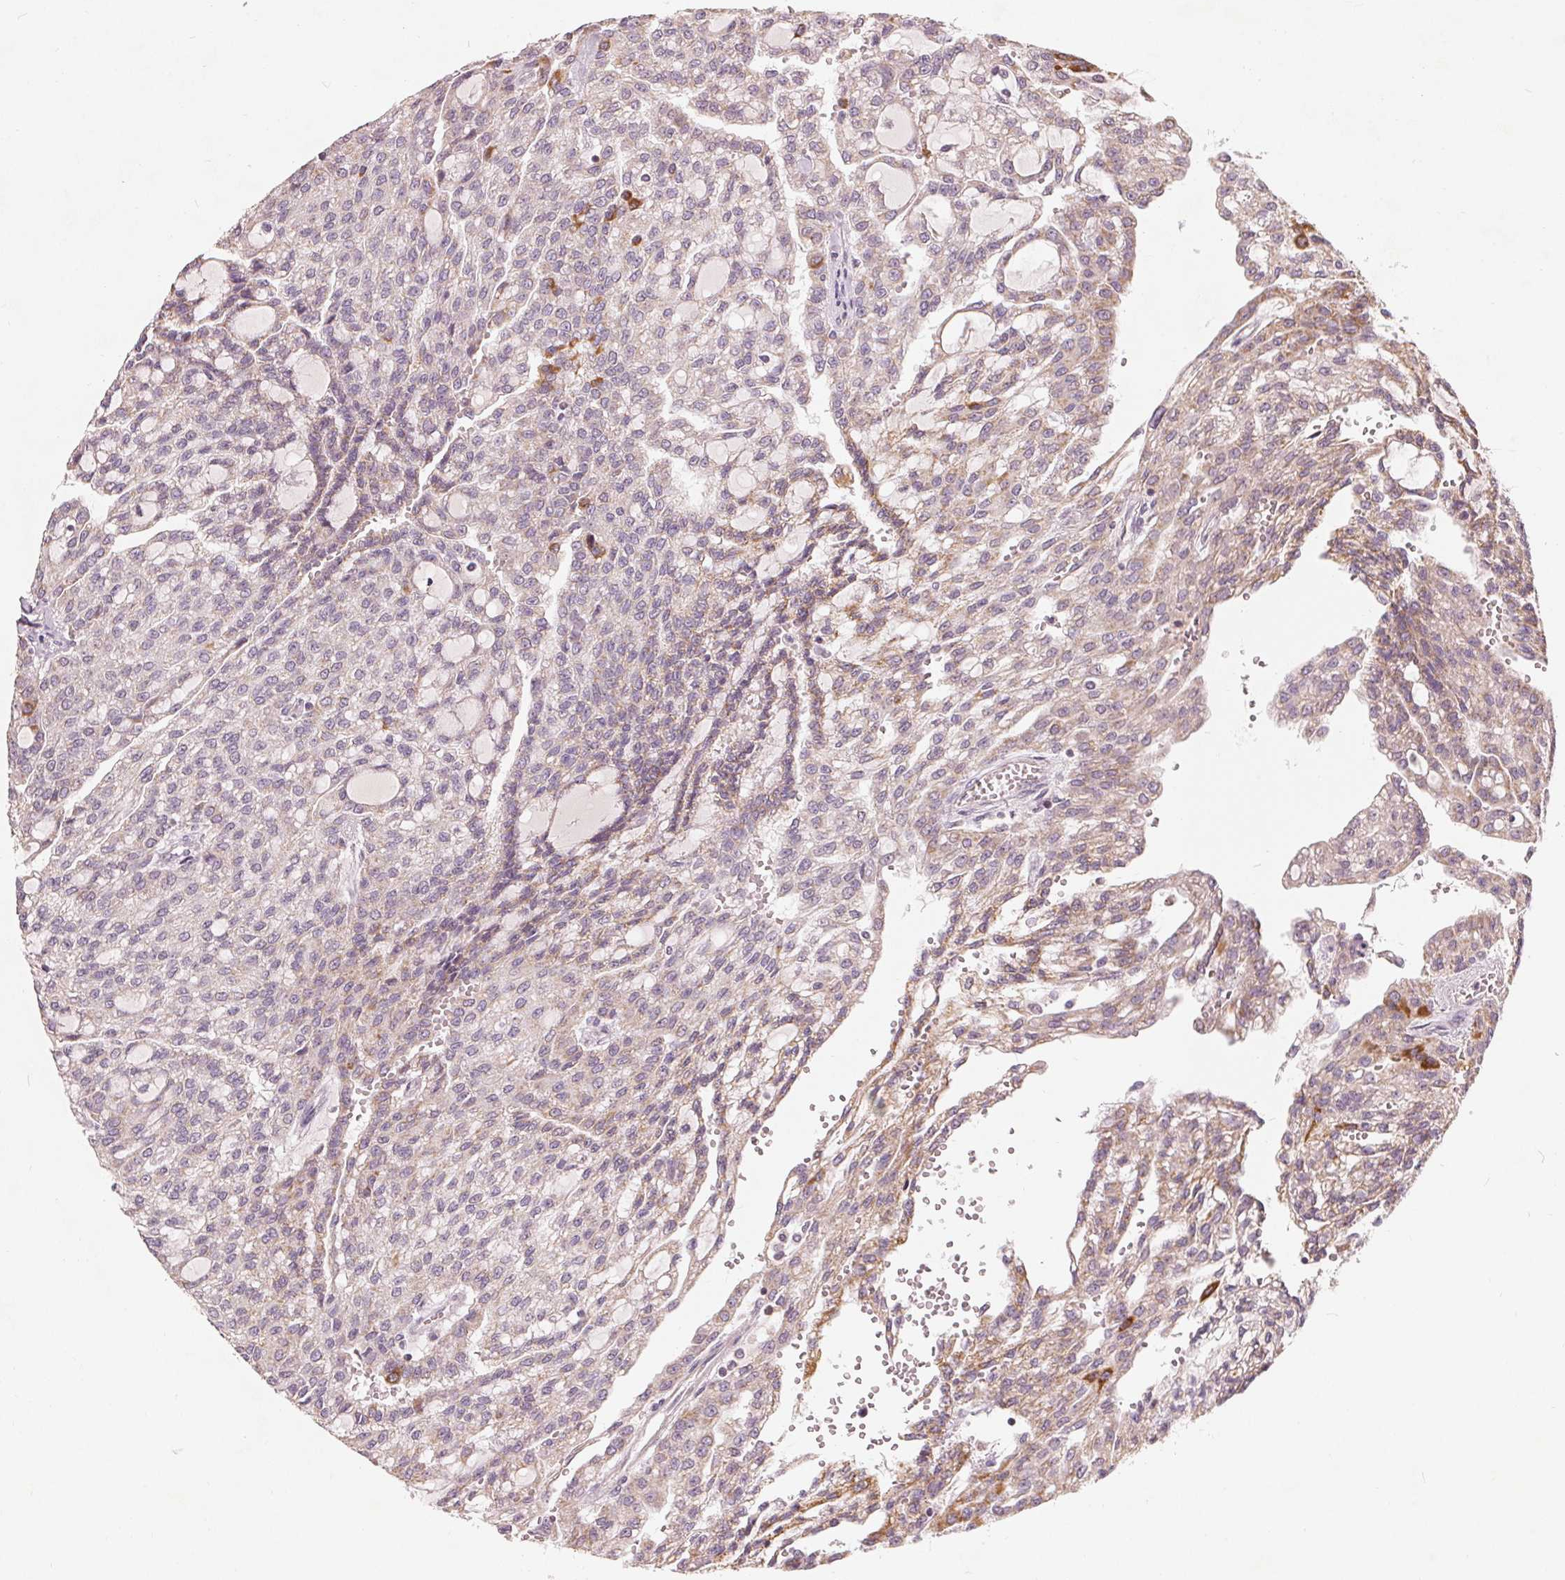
{"staining": {"intensity": "moderate", "quantity": "<25%", "location": "cytoplasmic/membranous"}, "tissue": "renal cancer", "cell_type": "Tumor cells", "image_type": "cancer", "snomed": [{"axis": "morphology", "description": "Adenocarcinoma, NOS"}, {"axis": "topography", "description": "Kidney"}], "caption": "This is an image of immunohistochemistry staining of renal cancer (adenocarcinoma), which shows moderate positivity in the cytoplasmic/membranous of tumor cells.", "gene": "TRIM60", "patient": {"sex": "male", "age": 63}}